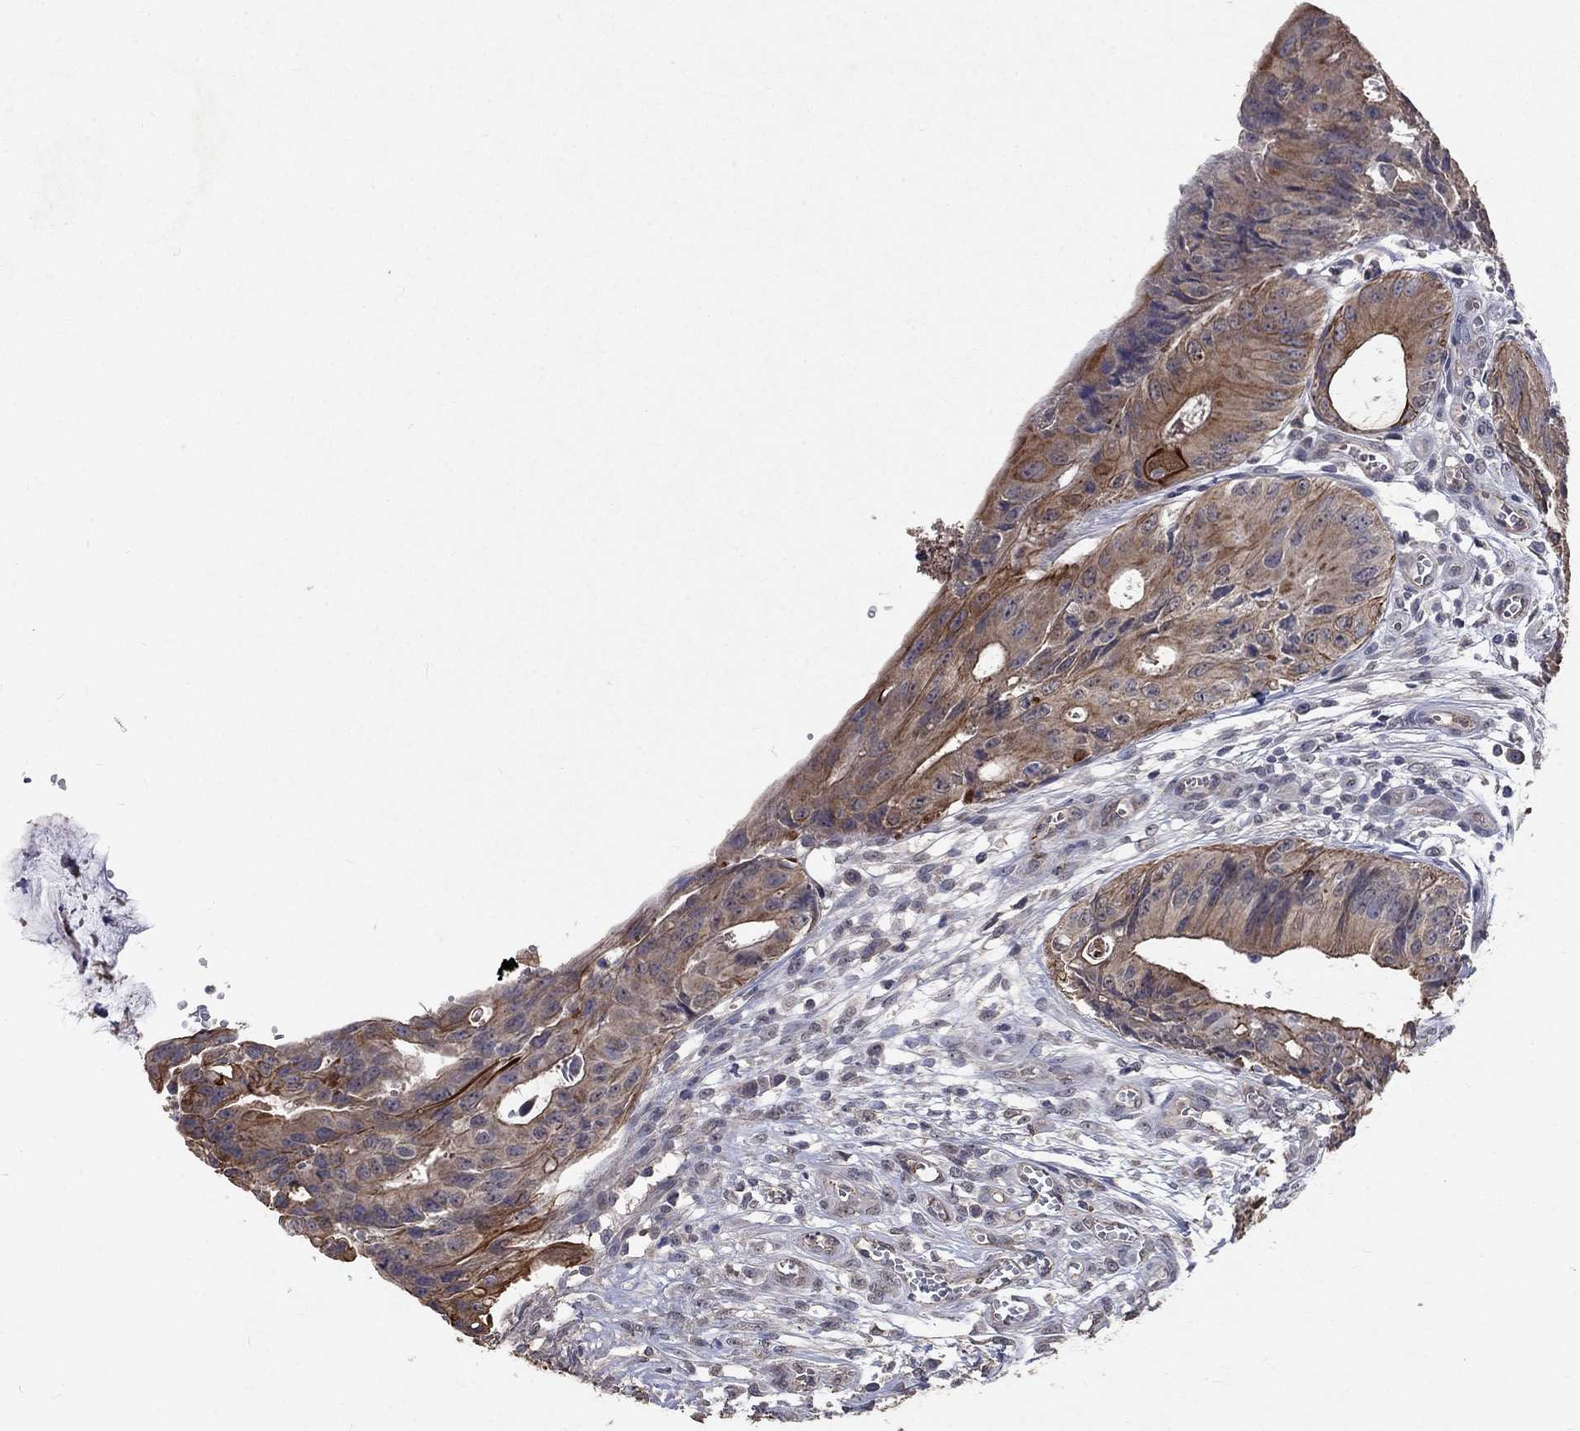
{"staining": {"intensity": "strong", "quantity": "<25%", "location": "cytoplasmic/membranous"}, "tissue": "colorectal cancer", "cell_type": "Tumor cells", "image_type": "cancer", "snomed": [{"axis": "morphology", "description": "Normal tissue, NOS"}, {"axis": "morphology", "description": "Adenocarcinoma, NOS"}, {"axis": "topography", "description": "Colon"}], "caption": "Adenocarcinoma (colorectal) stained for a protein (brown) displays strong cytoplasmic/membranous positive staining in about <25% of tumor cells.", "gene": "CHST5", "patient": {"sex": "male", "age": 65}}